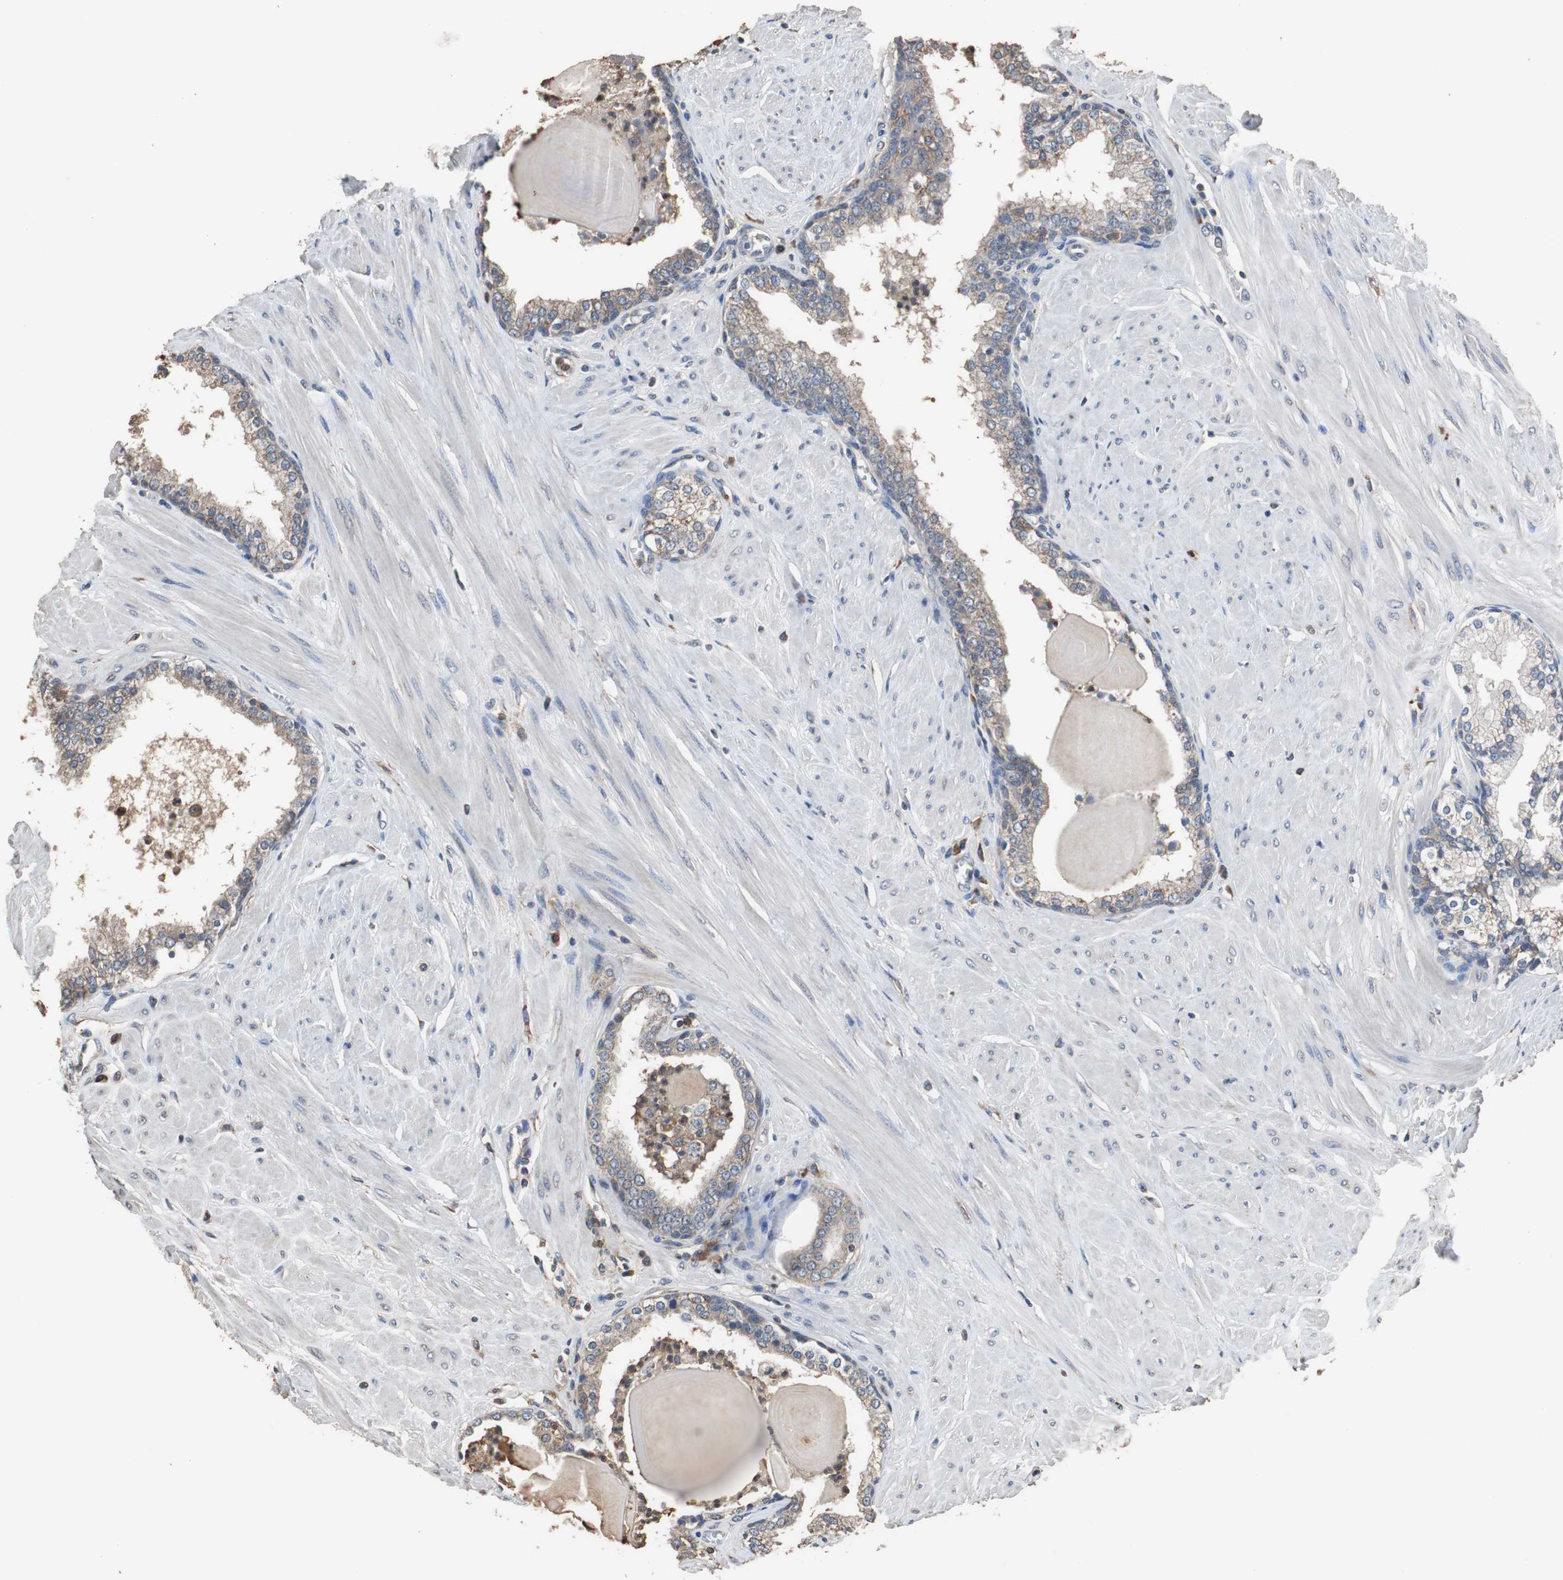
{"staining": {"intensity": "weak", "quantity": ">75%", "location": "cytoplasmic/membranous"}, "tissue": "prostate", "cell_type": "Glandular cells", "image_type": "normal", "snomed": [{"axis": "morphology", "description": "Normal tissue, NOS"}, {"axis": "topography", "description": "Prostate"}], "caption": "This image reveals immunohistochemistry (IHC) staining of normal human prostate, with low weak cytoplasmic/membranous staining in approximately >75% of glandular cells.", "gene": "SCIMP", "patient": {"sex": "male", "age": 51}}